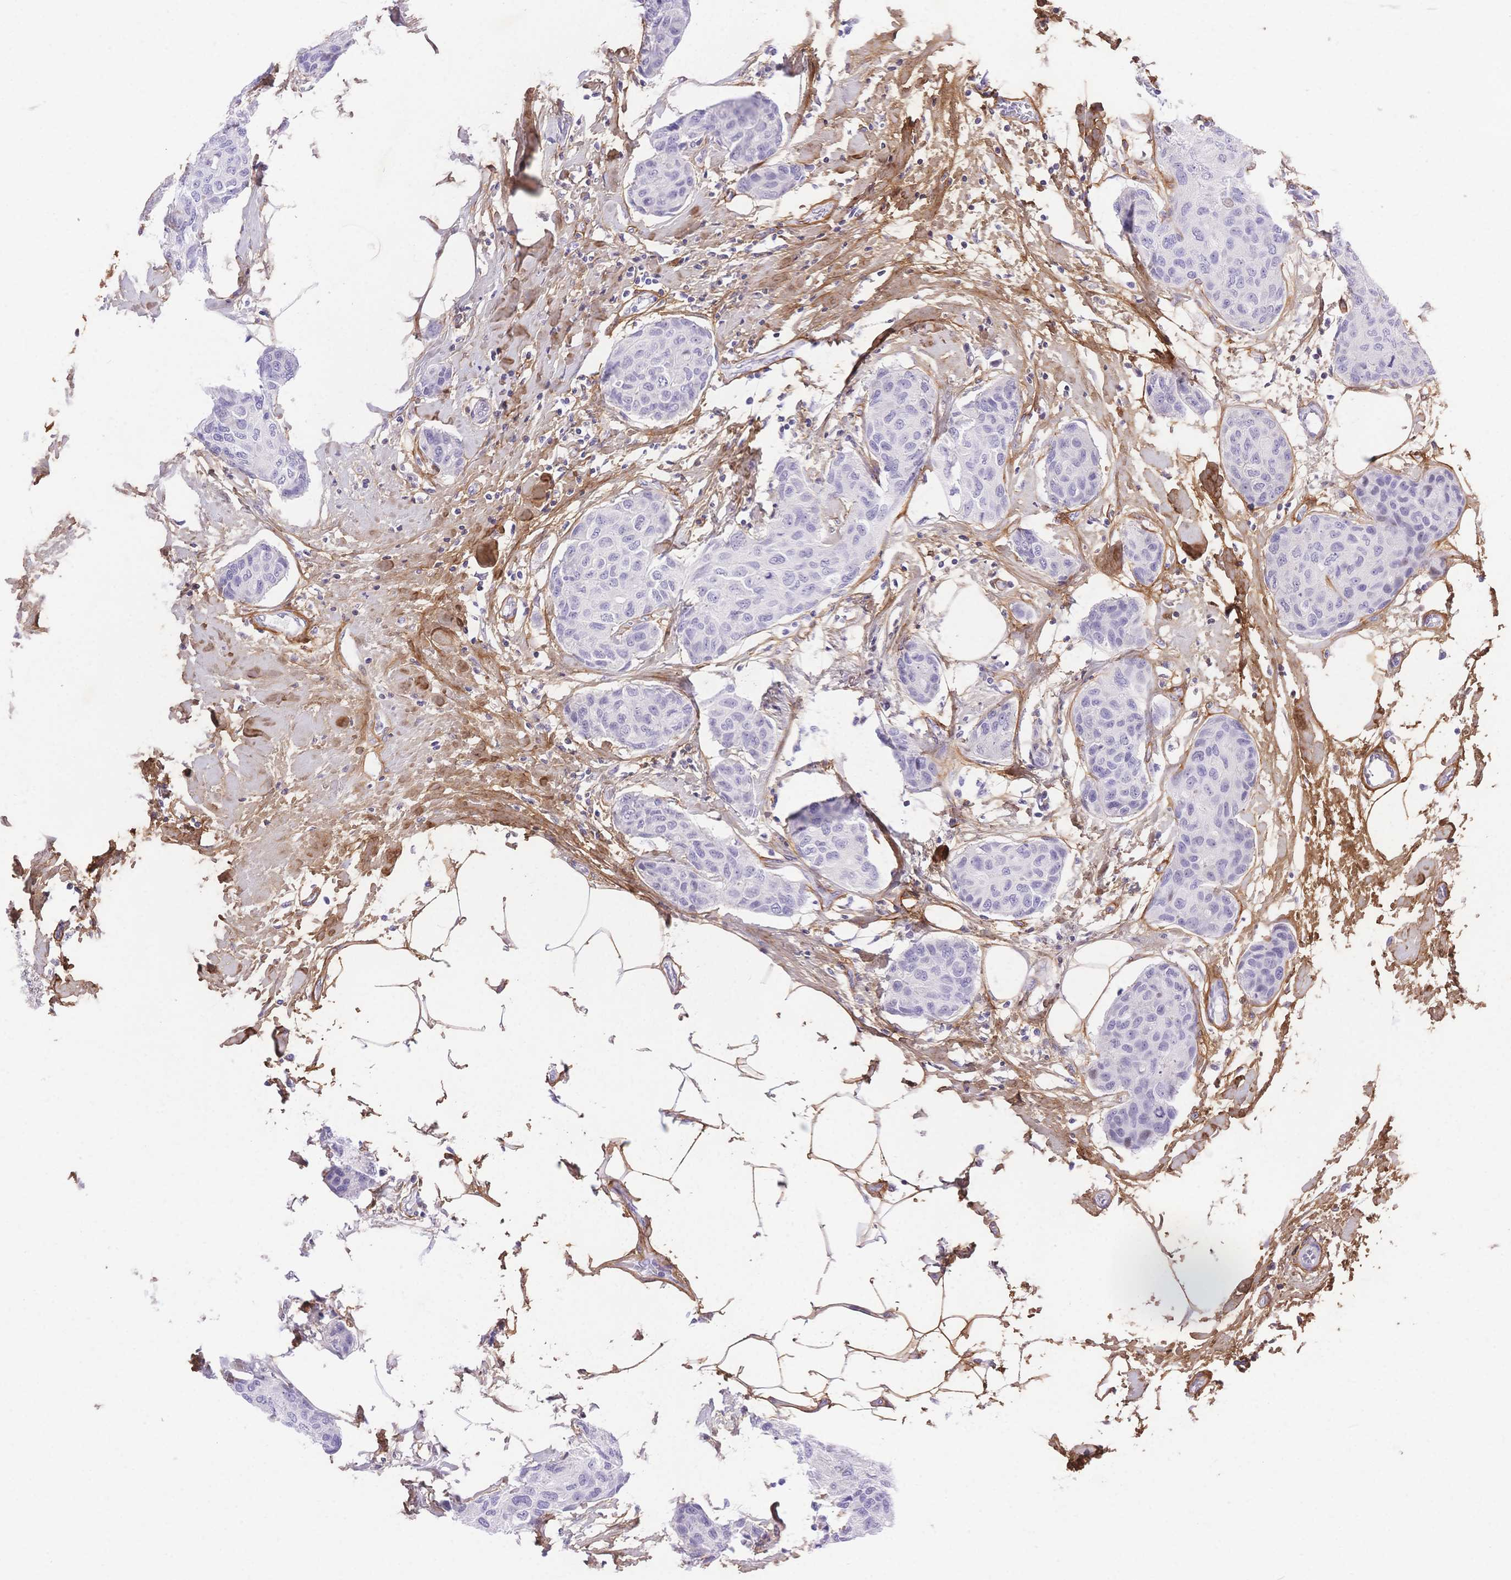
{"staining": {"intensity": "negative", "quantity": "none", "location": "none"}, "tissue": "breast cancer", "cell_type": "Tumor cells", "image_type": "cancer", "snomed": [{"axis": "morphology", "description": "Duct carcinoma"}, {"axis": "topography", "description": "Breast"}], "caption": "Tumor cells are negative for brown protein staining in breast invasive ductal carcinoma. The staining is performed using DAB (3,3'-diaminobenzidine) brown chromogen with nuclei counter-stained in using hematoxylin.", "gene": "PDZD2", "patient": {"sex": "female", "age": 80}}